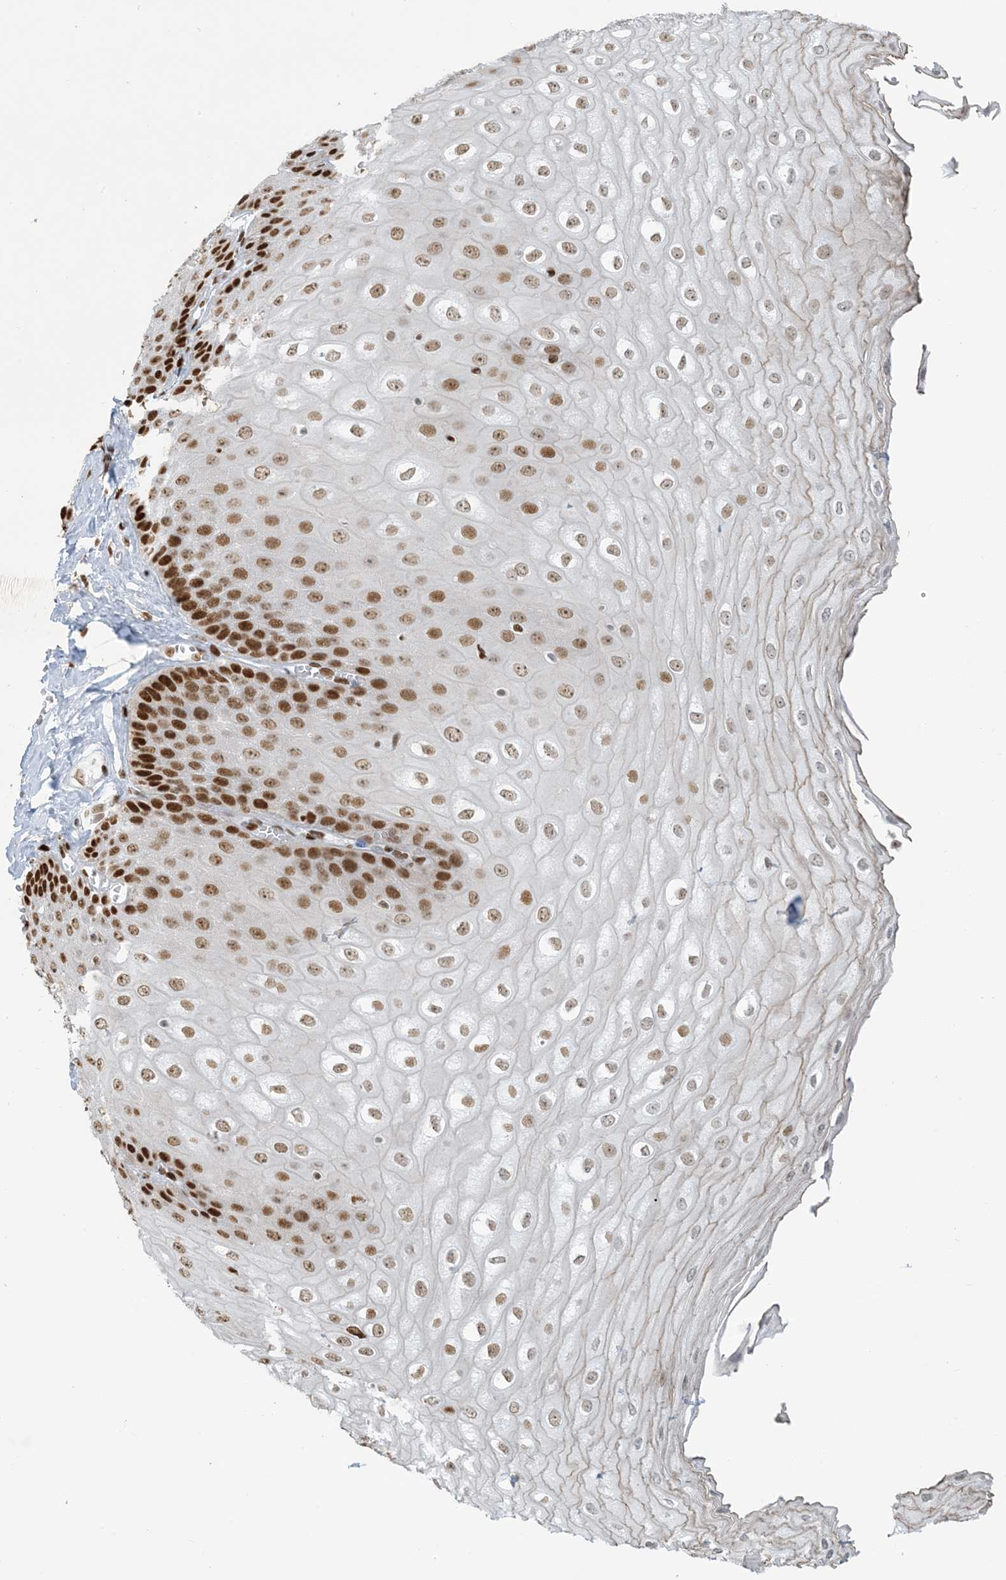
{"staining": {"intensity": "strong", "quantity": "25%-75%", "location": "nuclear"}, "tissue": "esophagus", "cell_type": "Squamous epithelial cells", "image_type": "normal", "snomed": [{"axis": "morphology", "description": "Normal tissue, NOS"}, {"axis": "topography", "description": "Esophagus"}], "caption": "A high amount of strong nuclear staining is appreciated in about 25%-75% of squamous epithelial cells in benign esophagus. (DAB (3,3'-diaminobenzidine) = brown stain, brightfield microscopy at high magnification).", "gene": "STAG1", "patient": {"sex": "male", "age": 60}}